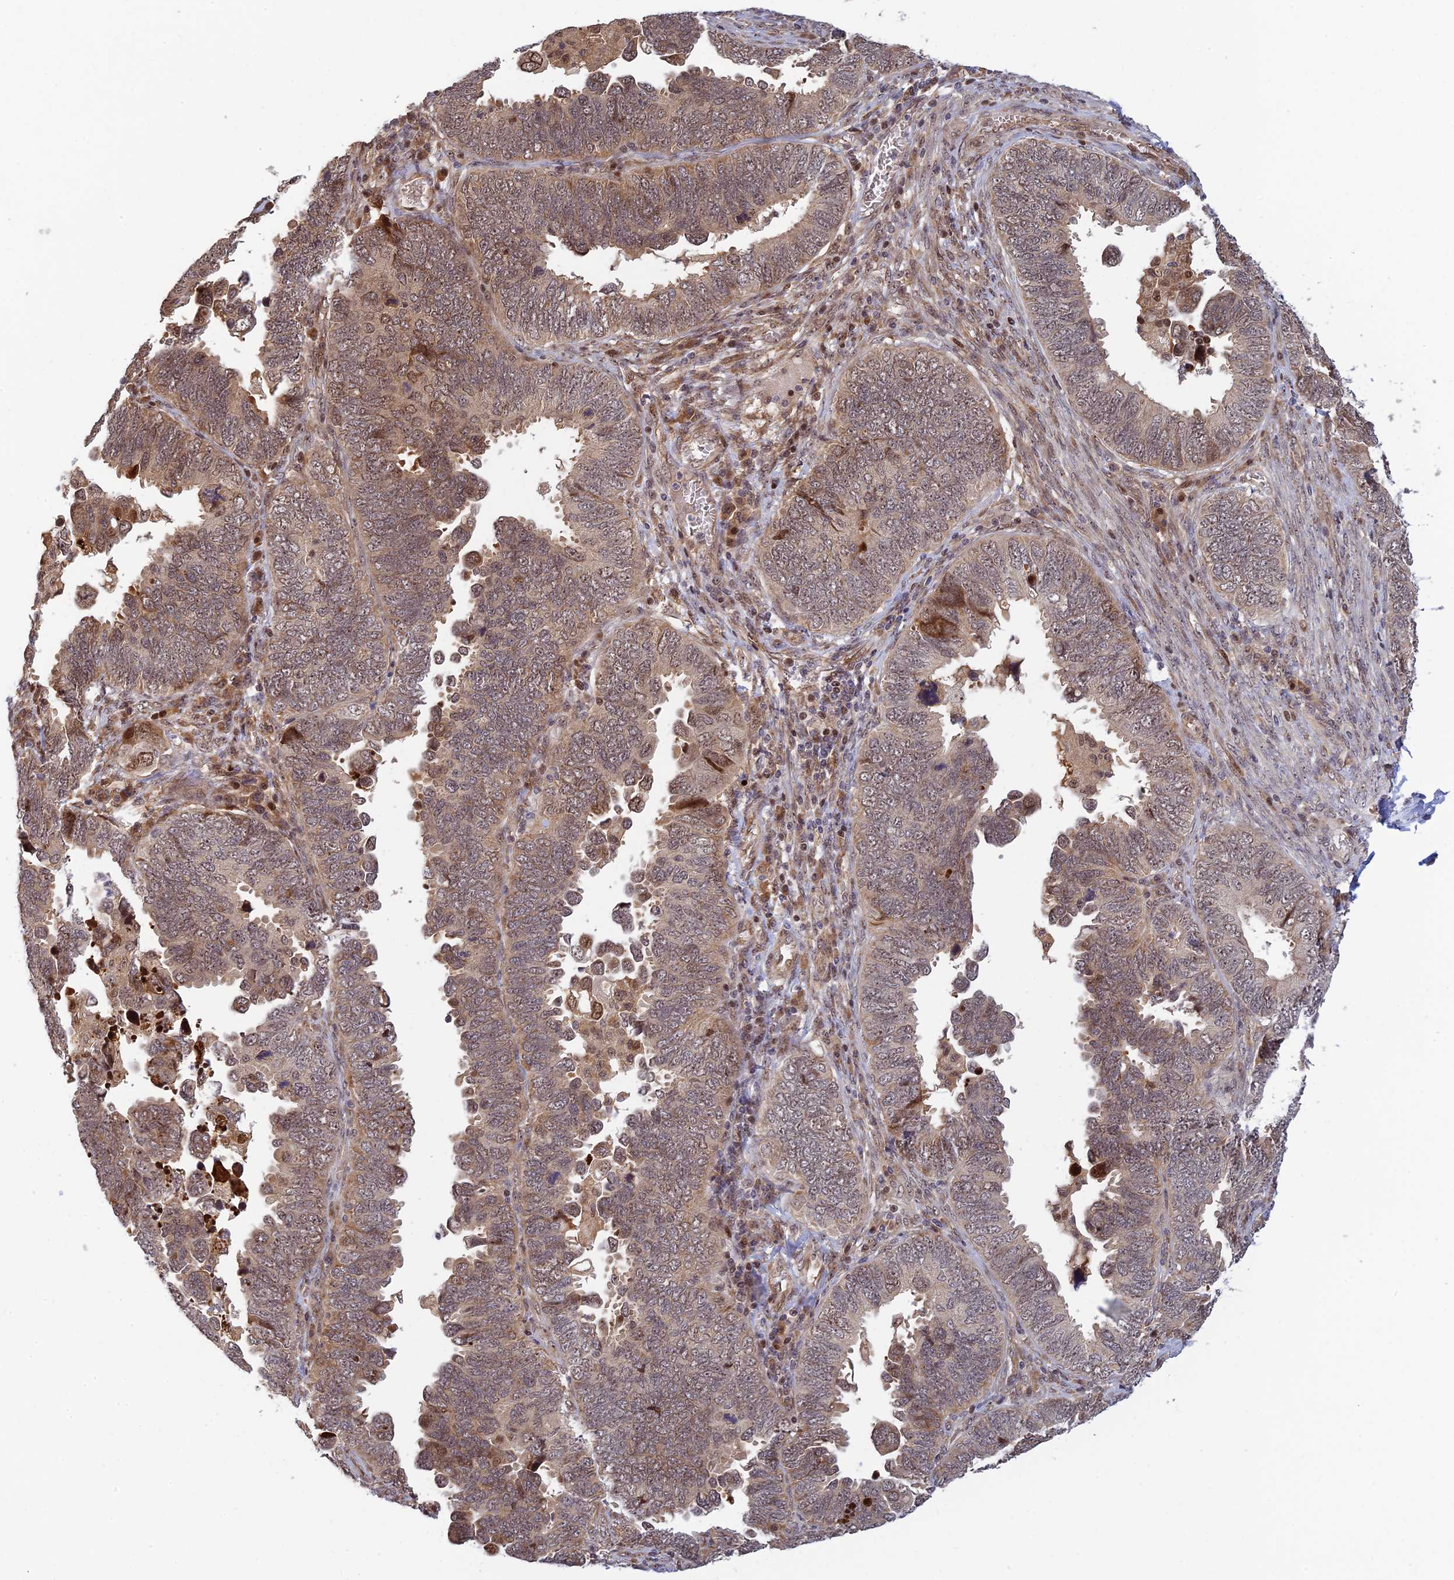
{"staining": {"intensity": "weak", "quantity": "25%-75%", "location": "cytoplasmic/membranous,nuclear"}, "tissue": "endometrial cancer", "cell_type": "Tumor cells", "image_type": "cancer", "snomed": [{"axis": "morphology", "description": "Adenocarcinoma, NOS"}, {"axis": "topography", "description": "Endometrium"}], "caption": "Endometrial adenocarcinoma stained with a protein marker demonstrates weak staining in tumor cells.", "gene": "UFSP2", "patient": {"sex": "female", "age": 79}}